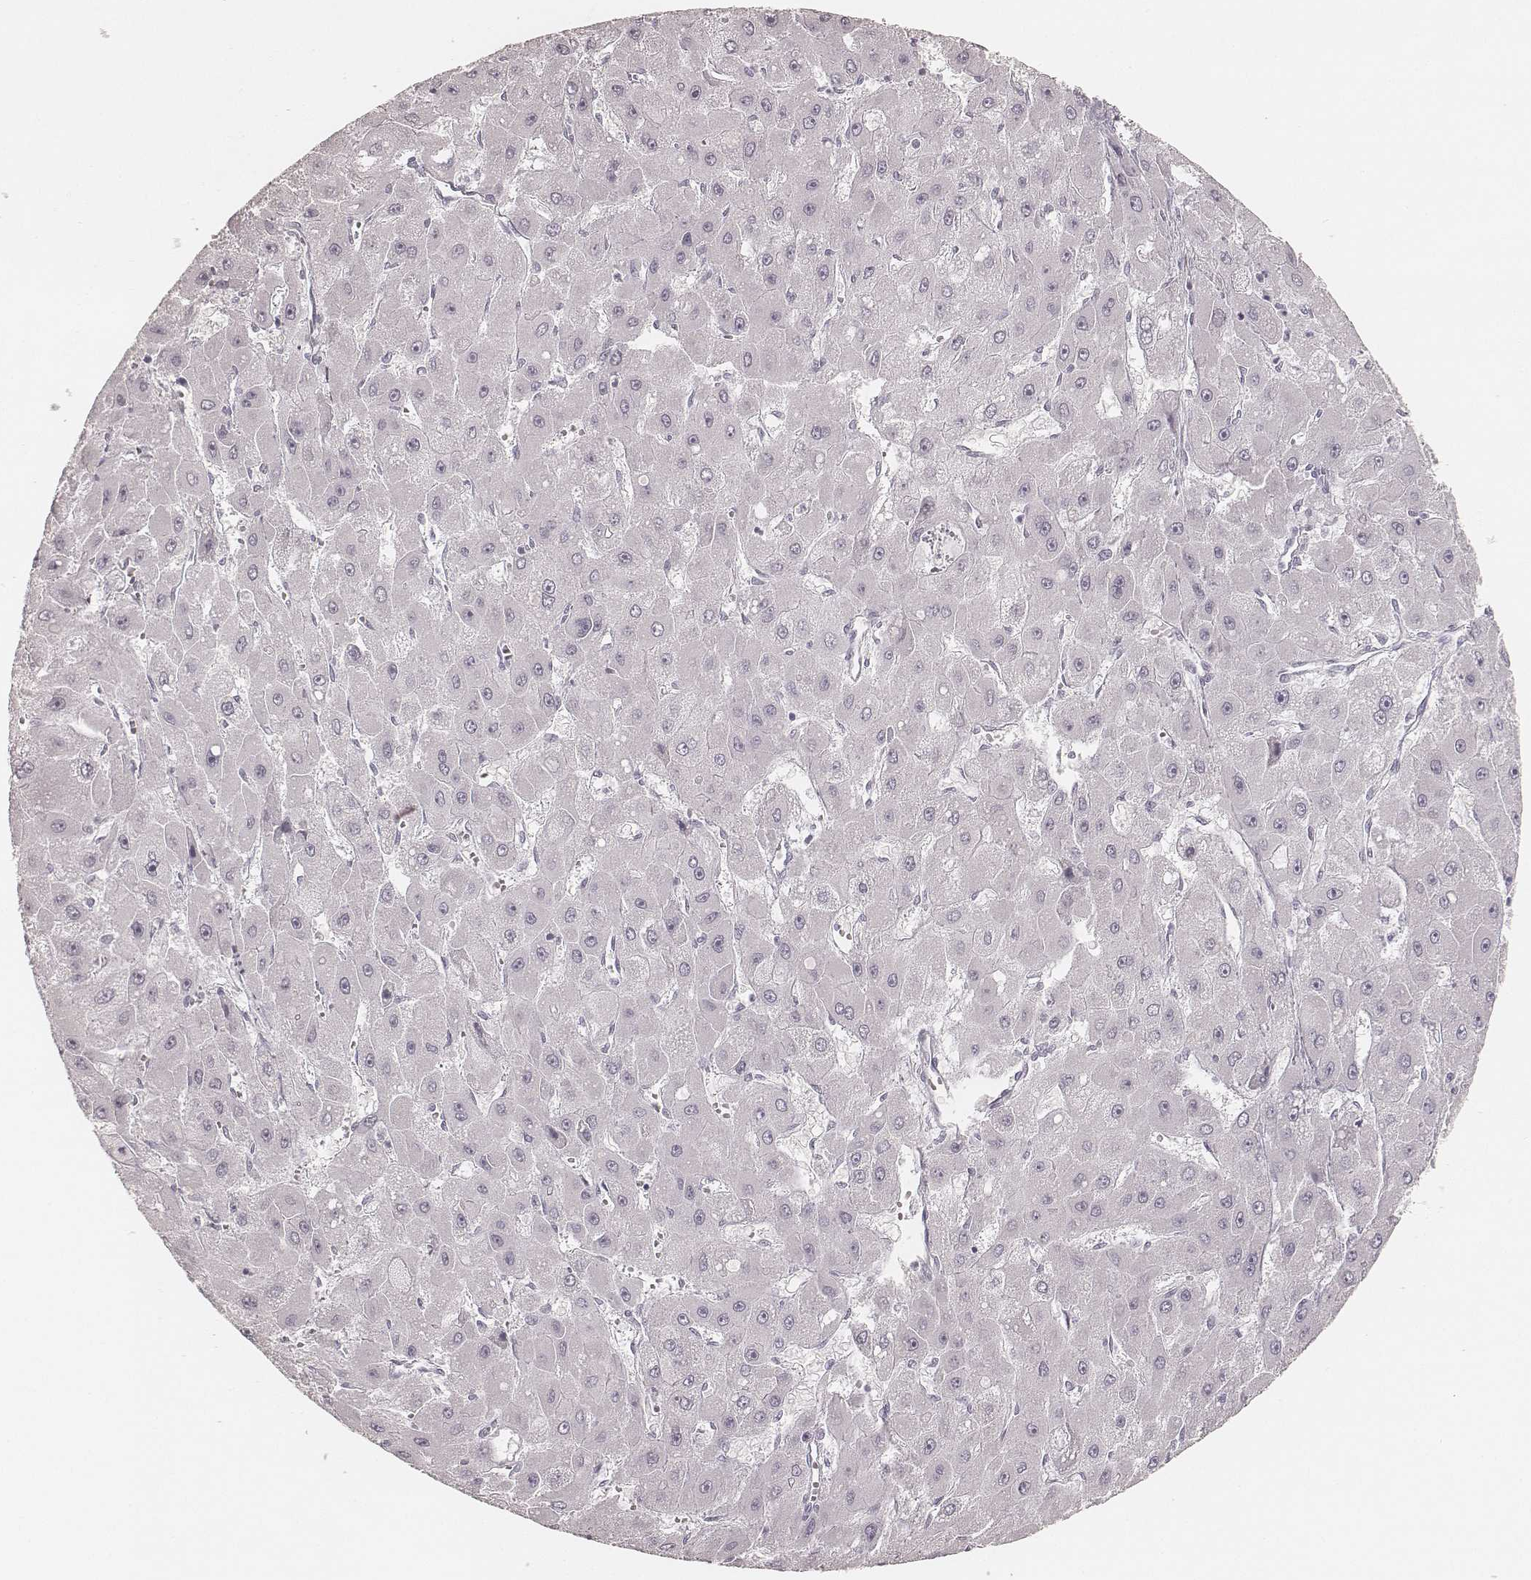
{"staining": {"intensity": "negative", "quantity": "none", "location": "none"}, "tissue": "liver cancer", "cell_type": "Tumor cells", "image_type": "cancer", "snomed": [{"axis": "morphology", "description": "Carcinoma, Hepatocellular, NOS"}, {"axis": "topography", "description": "Liver"}], "caption": "High power microscopy micrograph of an IHC photomicrograph of liver cancer (hepatocellular carcinoma), revealing no significant positivity in tumor cells.", "gene": "KRT72", "patient": {"sex": "female", "age": 25}}